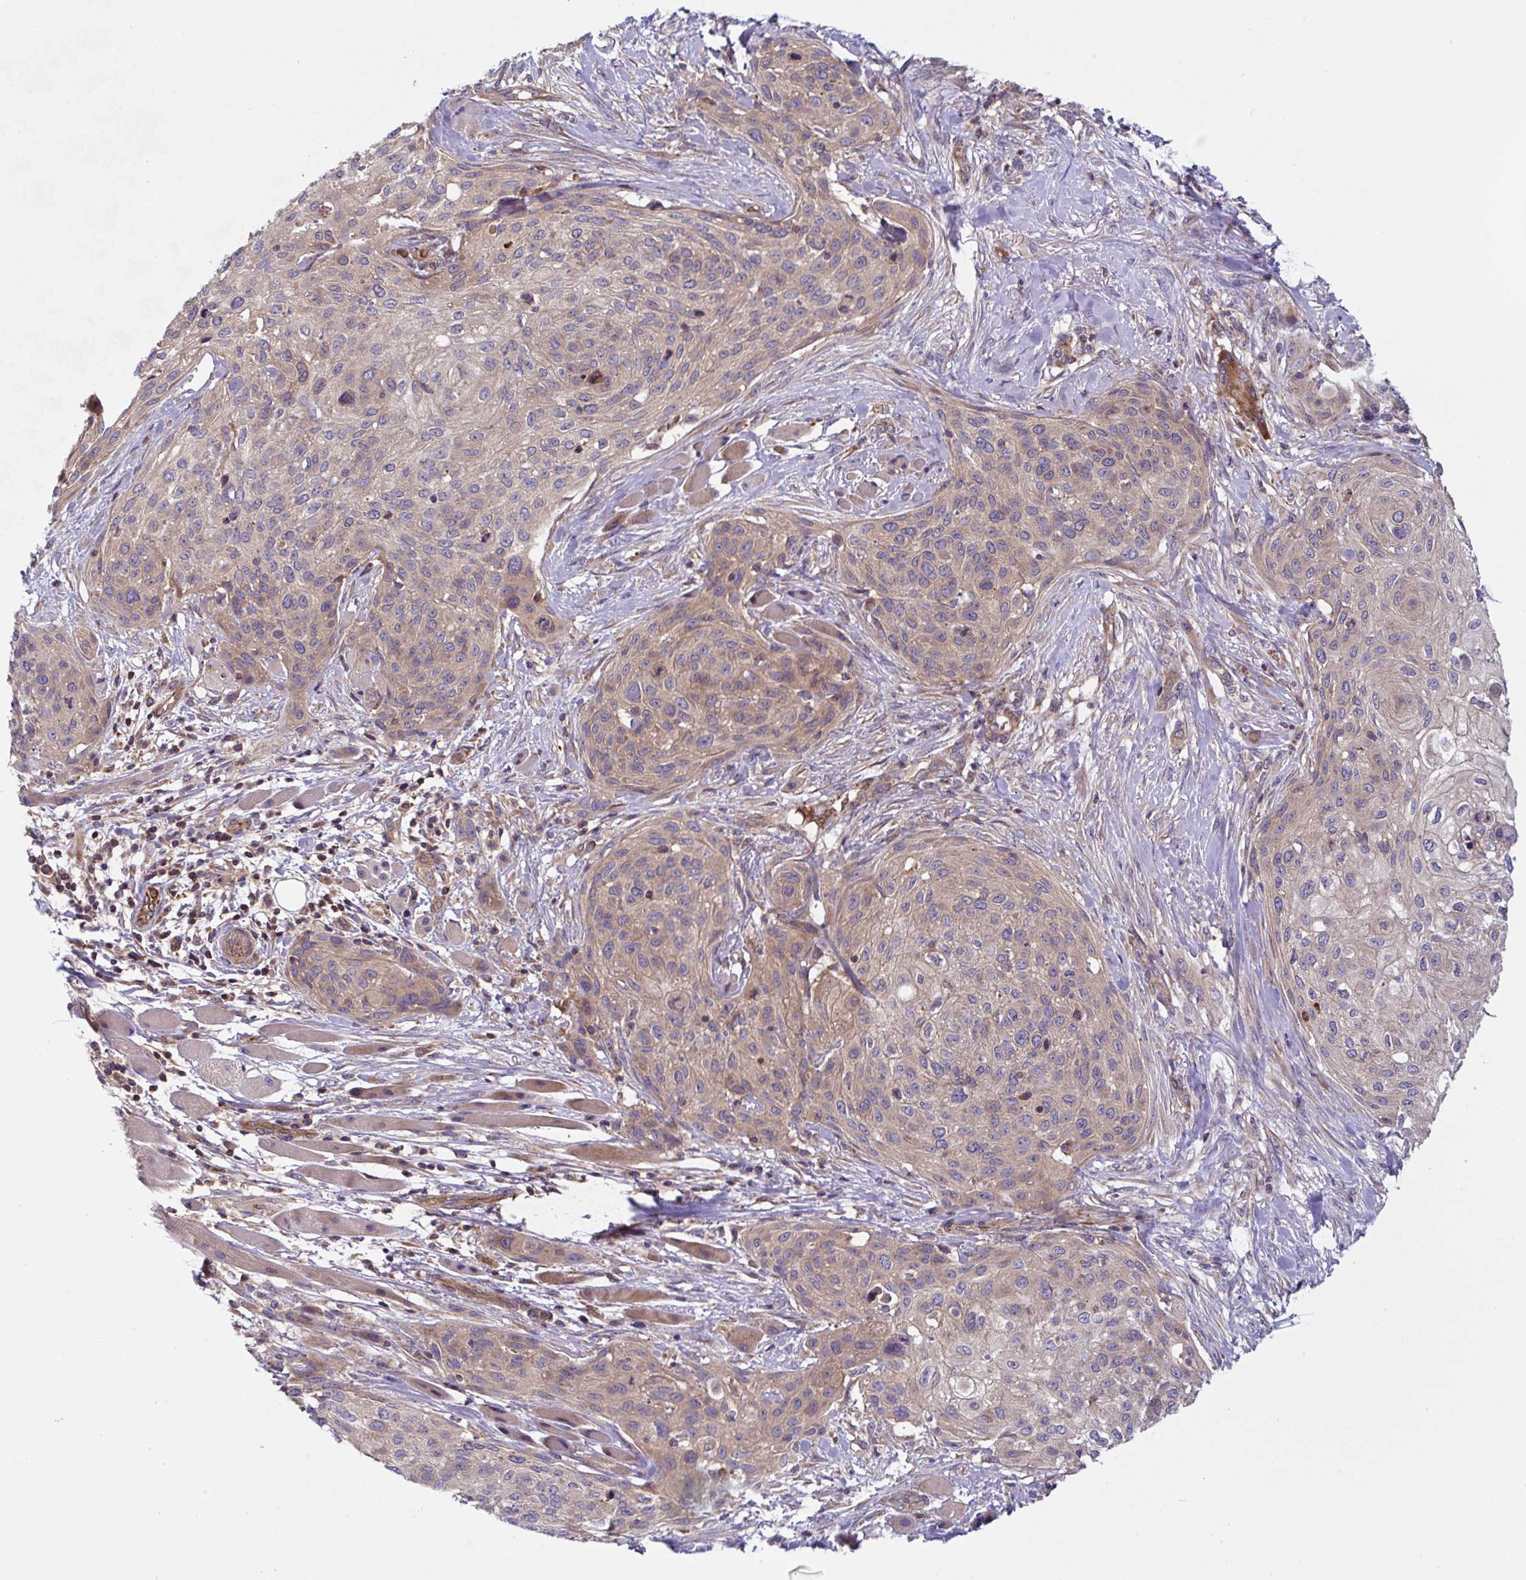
{"staining": {"intensity": "weak", "quantity": "25%-75%", "location": "cytoplasmic/membranous"}, "tissue": "skin cancer", "cell_type": "Tumor cells", "image_type": "cancer", "snomed": [{"axis": "morphology", "description": "Squamous cell carcinoma, NOS"}, {"axis": "topography", "description": "Skin"}], "caption": "Protein expression analysis of human squamous cell carcinoma (skin) reveals weak cytoplasmic/membranous staining in approximately 25%-75% of tumor cells.", "gene": "APOBEC3D", "patient": {"sex": "female", "age": 87}}